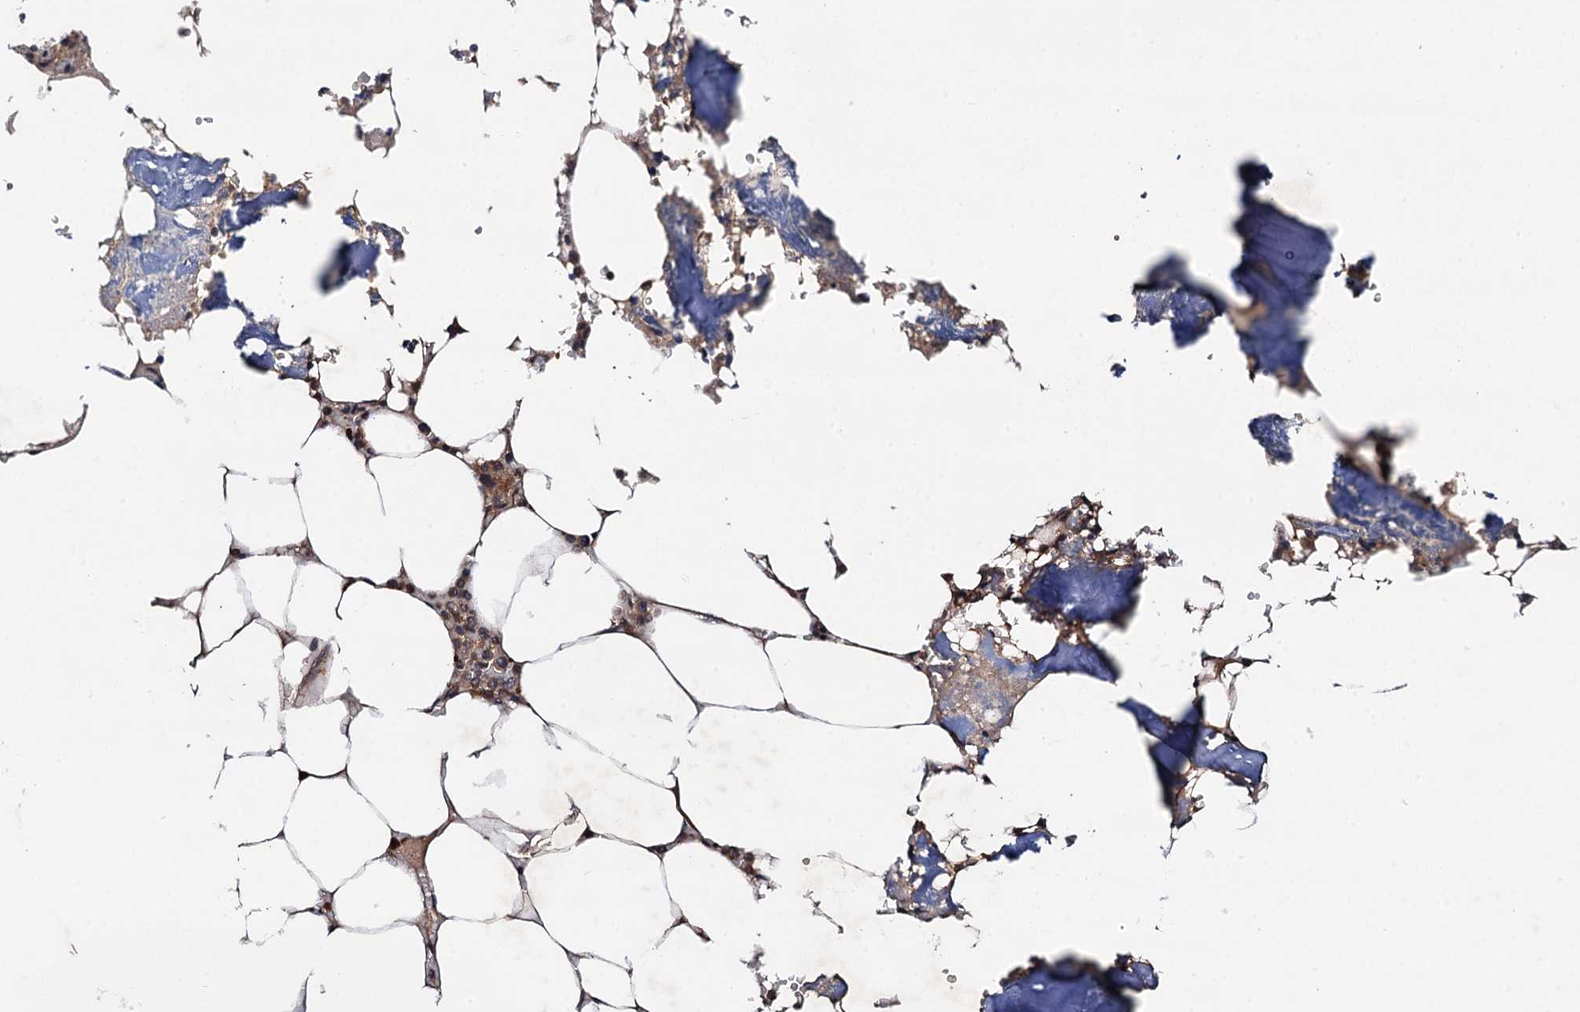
{"staining": {"intensity": "weak", "quantity": "25%-75%", "location": "cytoplasmic/membranous"}, "tissue": "bone marrow", "cell_type": "Hematopoietic cells", "image_type": "normal", "snomed": [{"axis": "morphology", "description": "Normal tissue, NOS"}, {"axis": "topography", "description": "Bone marrow"}], "caption": "The histopathology image shows staining of normal bone marrow, revealing weak cytoplasmic/membranous protein staining (brown color) within hematopoietic cells.", "gene": "NLRP10", "patient": {"sex": "male", "age": 70}}